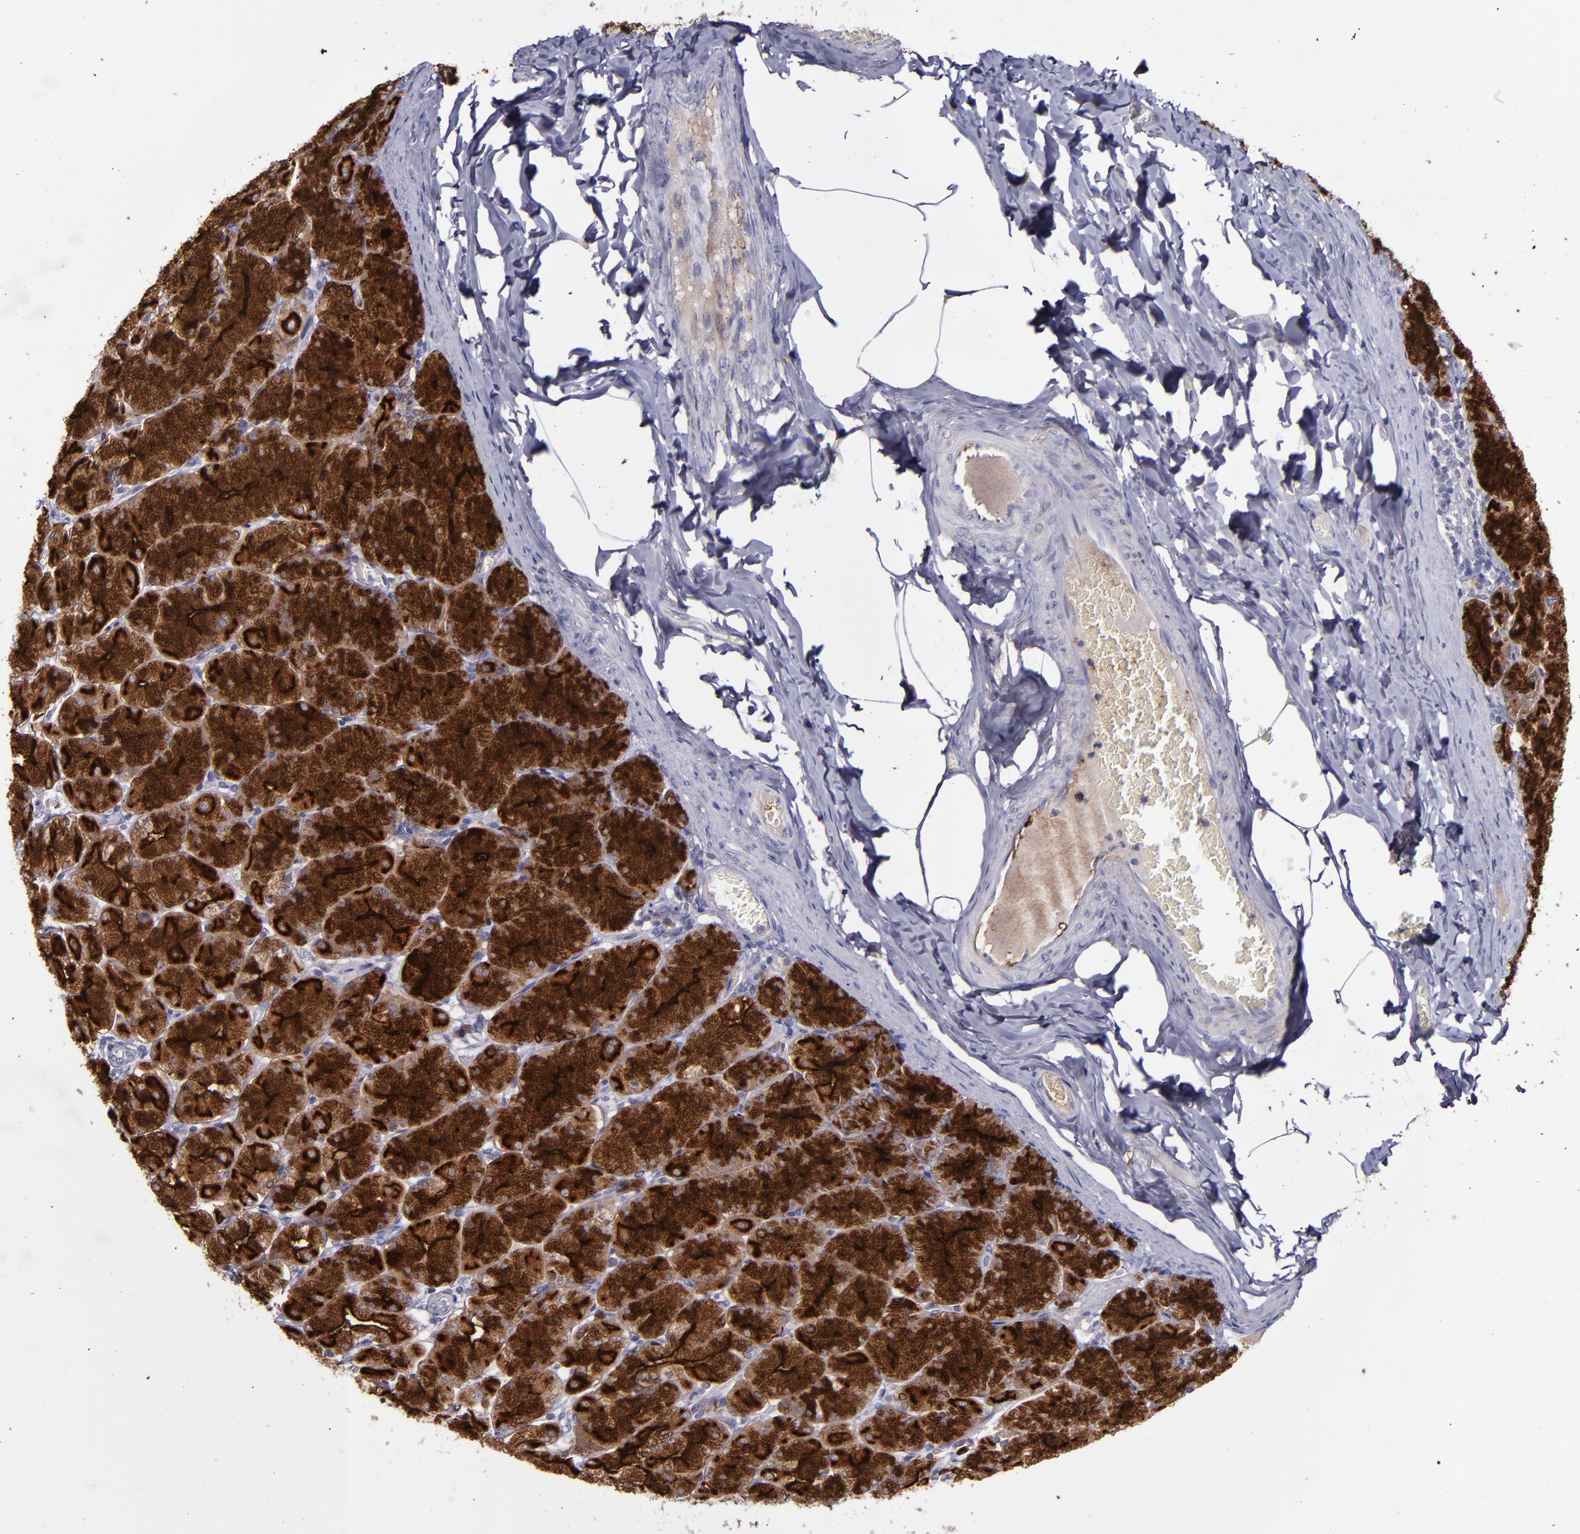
{"staining": {"intensity": "strong", "quantity": ">75%", "location": "cytoplasmic/membranous"}, "tissue": "stomach", "cell_type": "Glandular cells", "image_type": "normal", "snomed": [{"axis": "morphology", "description": "Normal tissue, NOS"}, {"axis": "topography", "description": "Stomach, upper"}], "caption": "Stomach stained with a brown dye shows strong cytoplasmic/membranous positive staining in about >75% of glandular cells.", "gene": "MFGE8", "patient": {"sex": "female", "age": 56}}